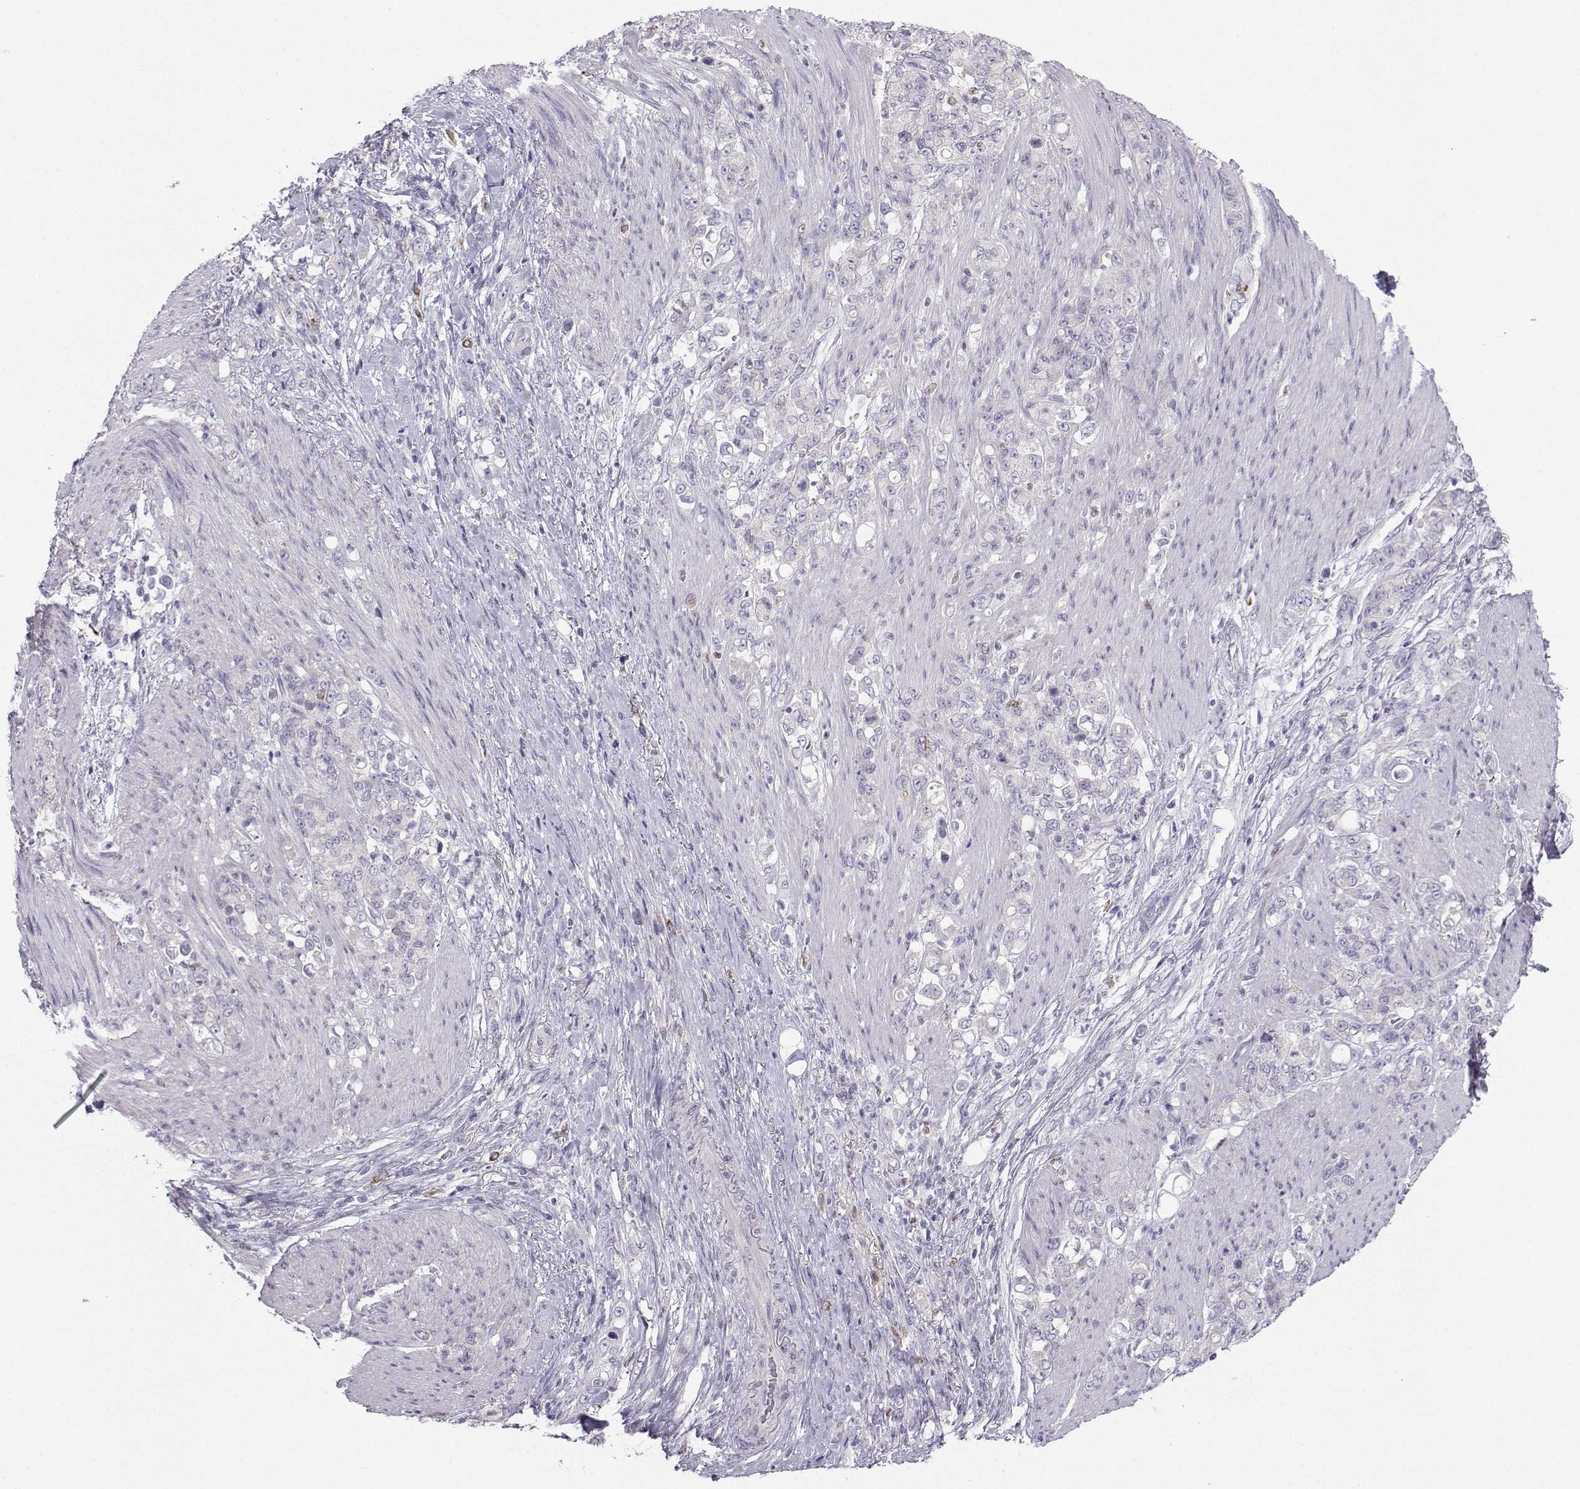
{"staining": {"intensity": "negative", "quantity": "none", "location": "none"}, "tissue": "stomach cancer", "cell_type": "Tumor cells", "image_type": "cancer", "snomed": [{"axis": "morphology", "description": "Adenocarcinoma, NOS"}, {"axis": "topography", "description": "Stomach"}], "caption": "Image shows no significant protein expression in tumor cells of stomach cancer (adenocarcinoma).", "gene": "DCLK3", "patient": {"sex": "female", "age": 79}}